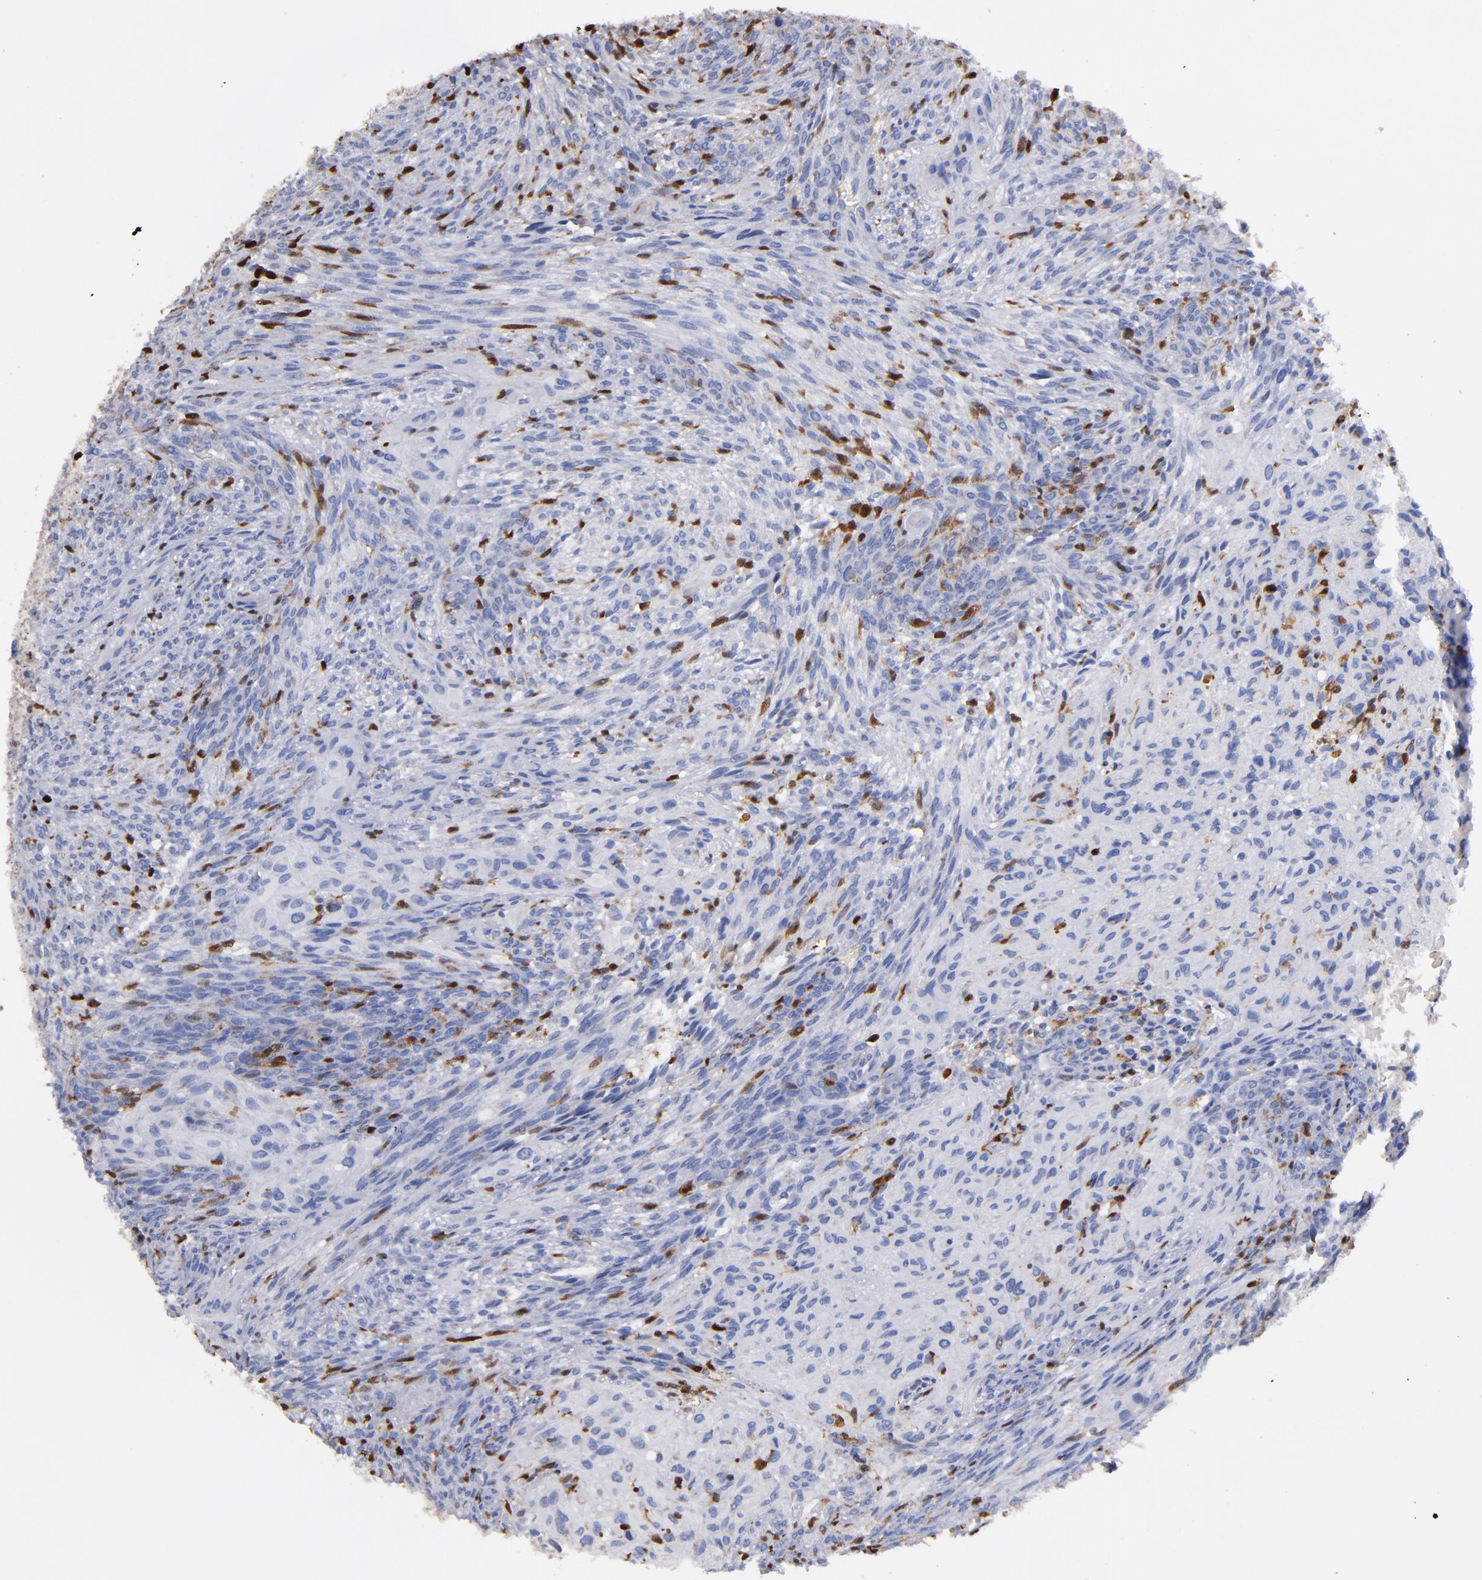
{"staining": {"intensity": "moderate", "quantity": "<25%", "location": "cytoplasmic/membranous,nuclear"}, "tissue": "glioma", "cell_type": "Tumor cells", "image_type": "cancer", "snomed": [{"axis": "morphology", "description": "Glioma, malignant, High grade"}, {"axis": "topography", "description": "Cerebral cortex"}], "caption": "Tumor cells reveal moderate cytoplasmic/membranous and nuclear staining in about <25% of cells in glioma.", "gene": "S100A4", "patient": {"sex": "female", "age": 55}}